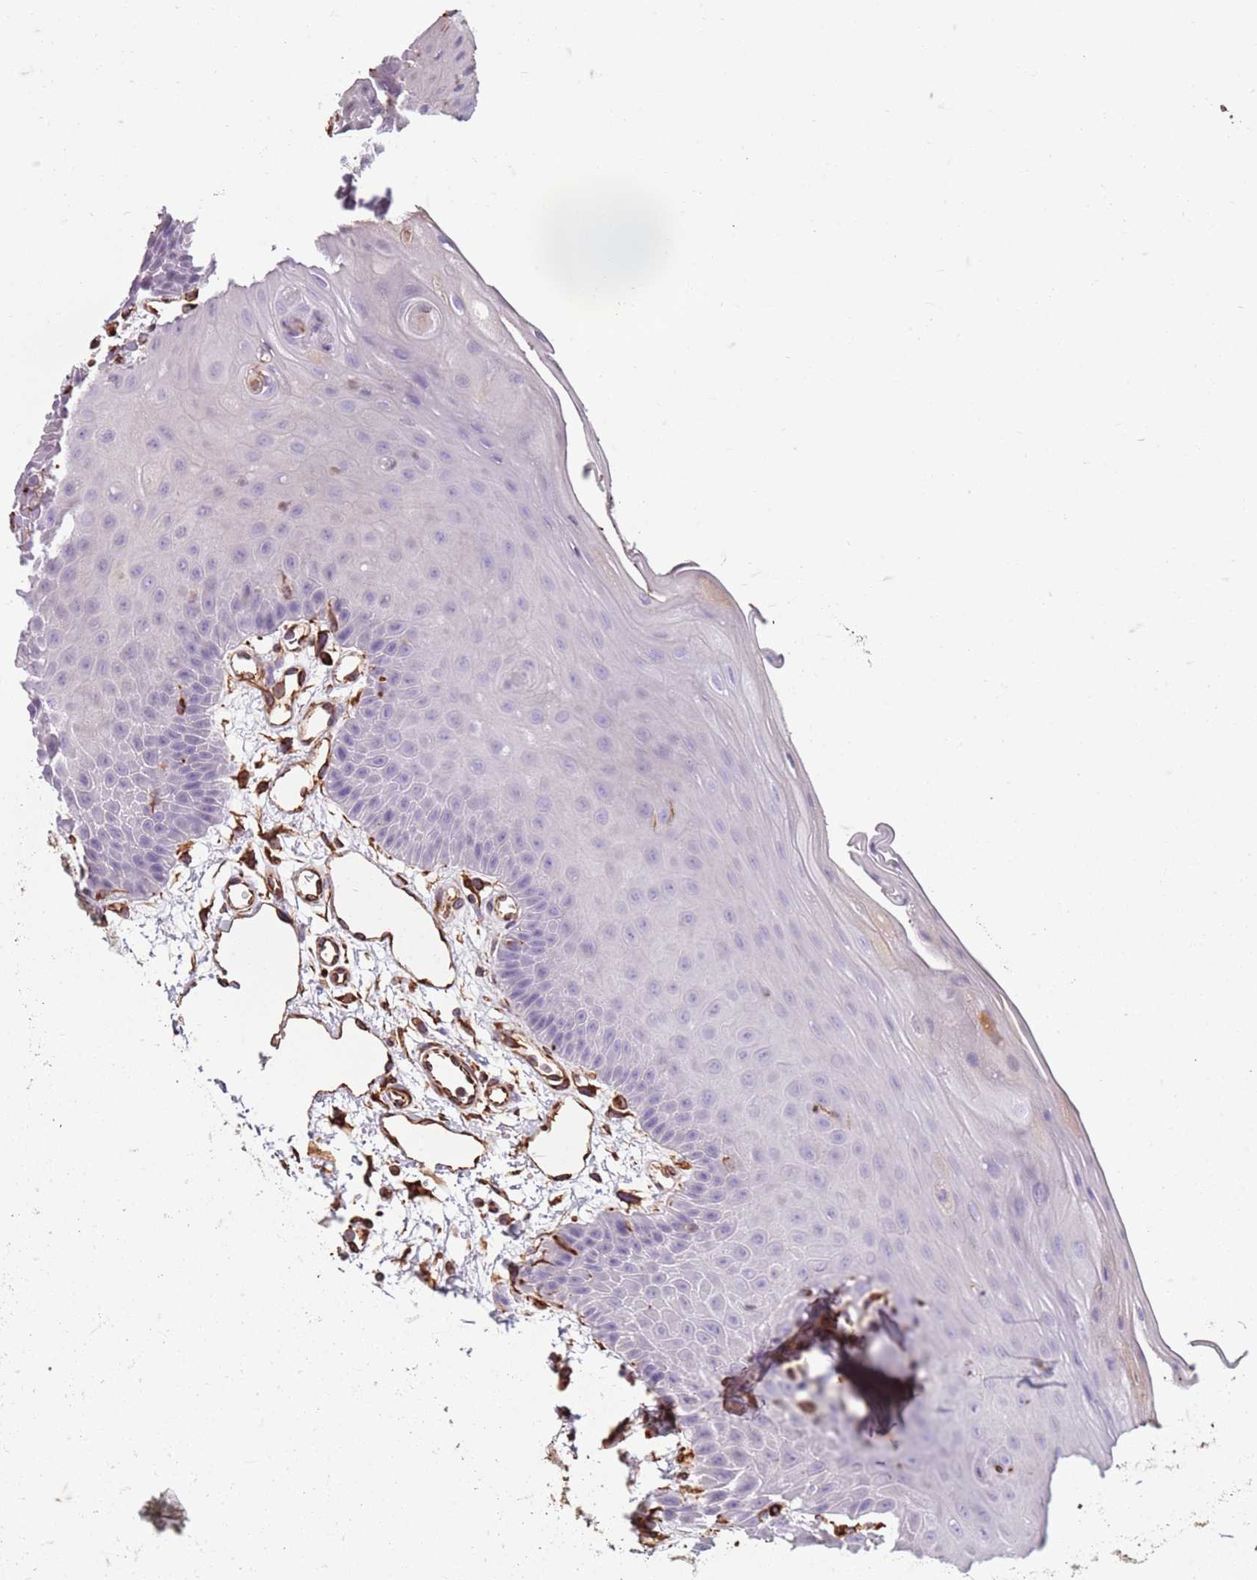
{"staining": {"intensity": "negative", "quantity": "none", "location": "none"}, "tissue": "oral mucosa", "cell_type": "Squamous epithelial cells", "image_type": "normal", "snomed": [{"axis": "morphology", "description": "Normal tissue, NOS"}, {"axis": "topography", "description": "Oral tissue"}, {"axis": "topography", "description": "Tounge, NOS"}], "caption": "Protein analysis of benign oral mucosa demonstrates no significant staining in squamous epithelial cells.", "gene": "TAS2R38", "patient": {"sex": "female", "age": 59}}